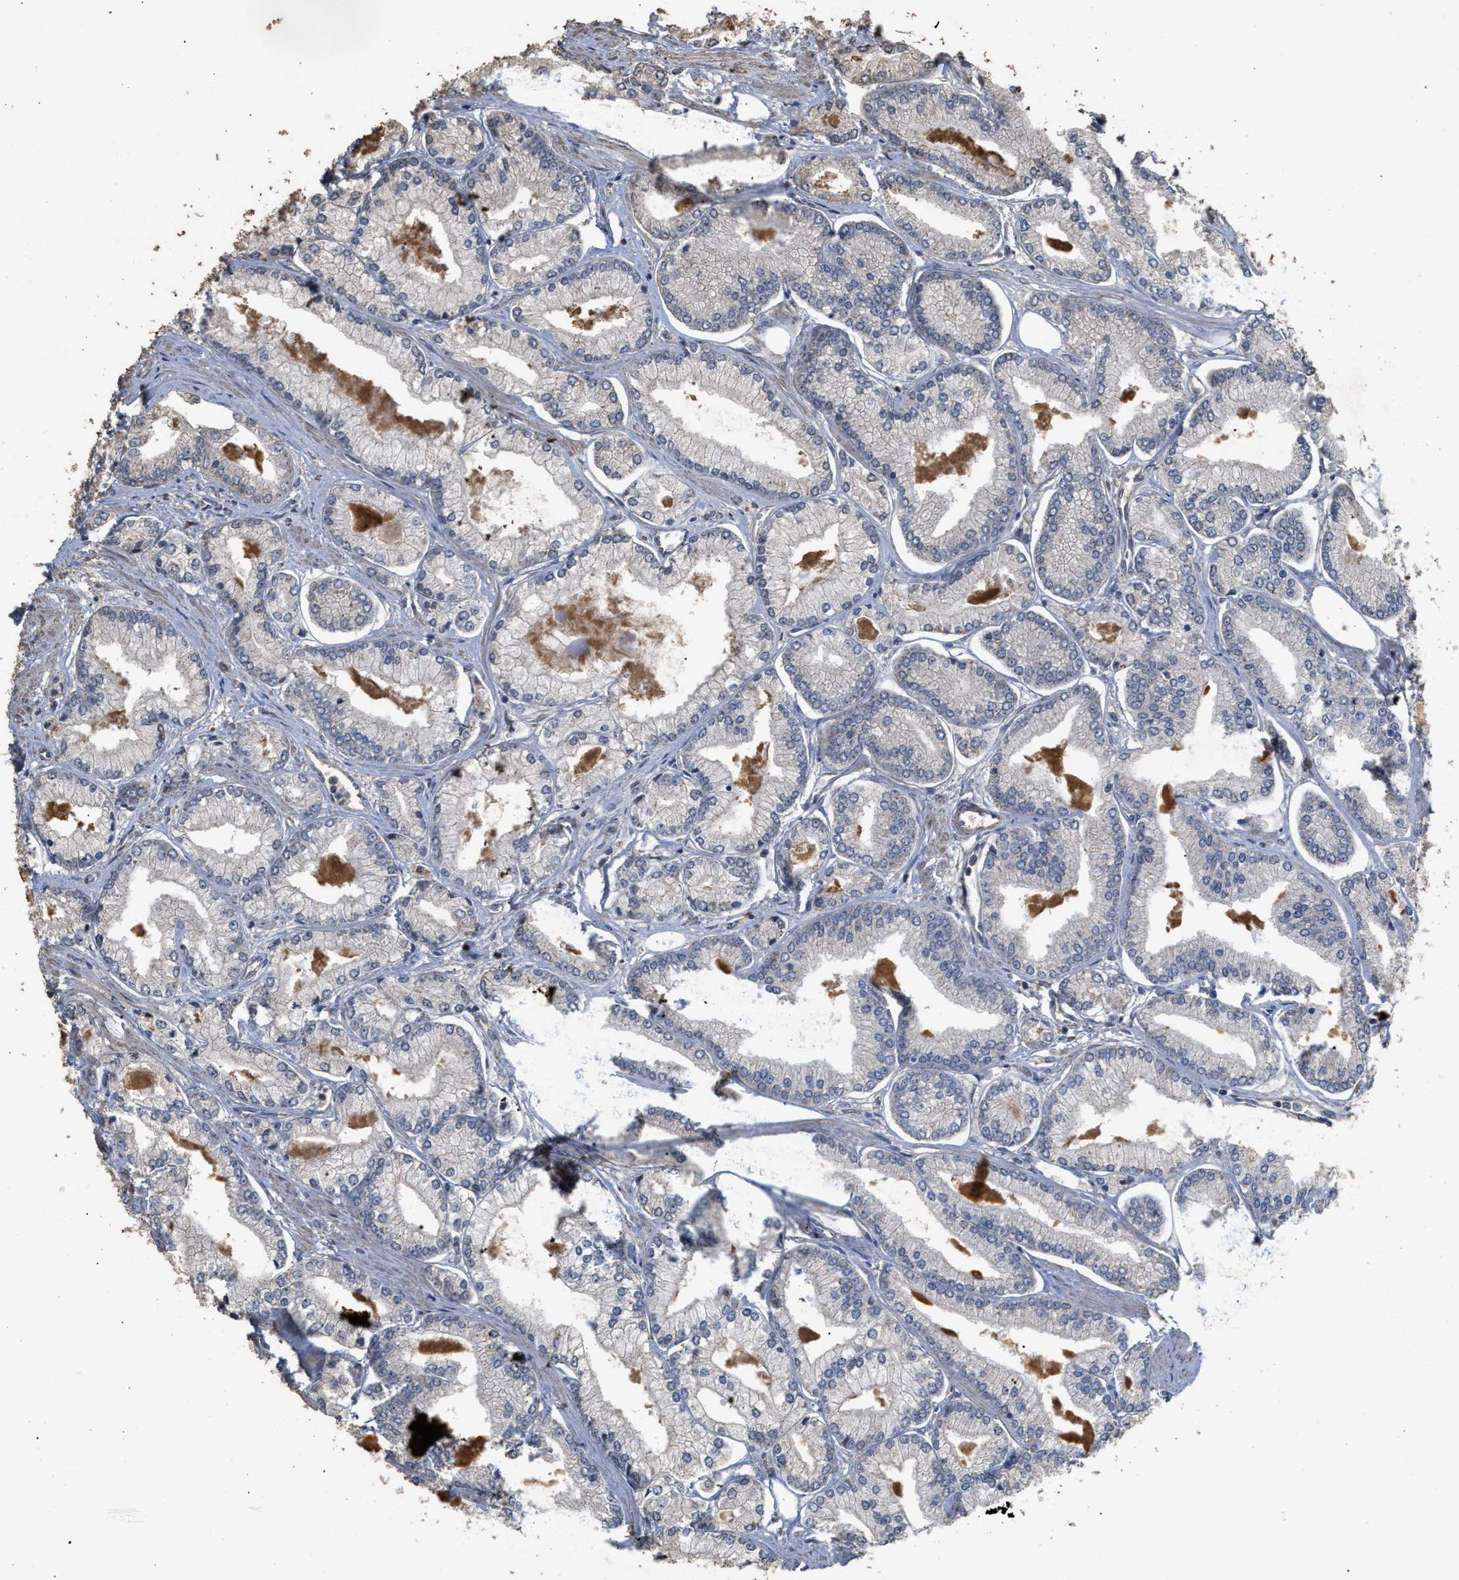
{"staining": {"intensity": "negative", "quantity": "none", "location": "none"}, "tissue": "prostate cancer", "cell_type": "Tumor cells", "image_type": "cancer", "snomed": [{"axis": "morphology", "description": "Adenocarcinoma, Low grade"}, {"axis": "topography", "description": "Prostate"}], "caption": "There is no significant expression in tumor cells of adenocarcinoma (low-grade) (prostate).", "gene": "HTRA3", "patient": {"sex": "male", "age": 52}}